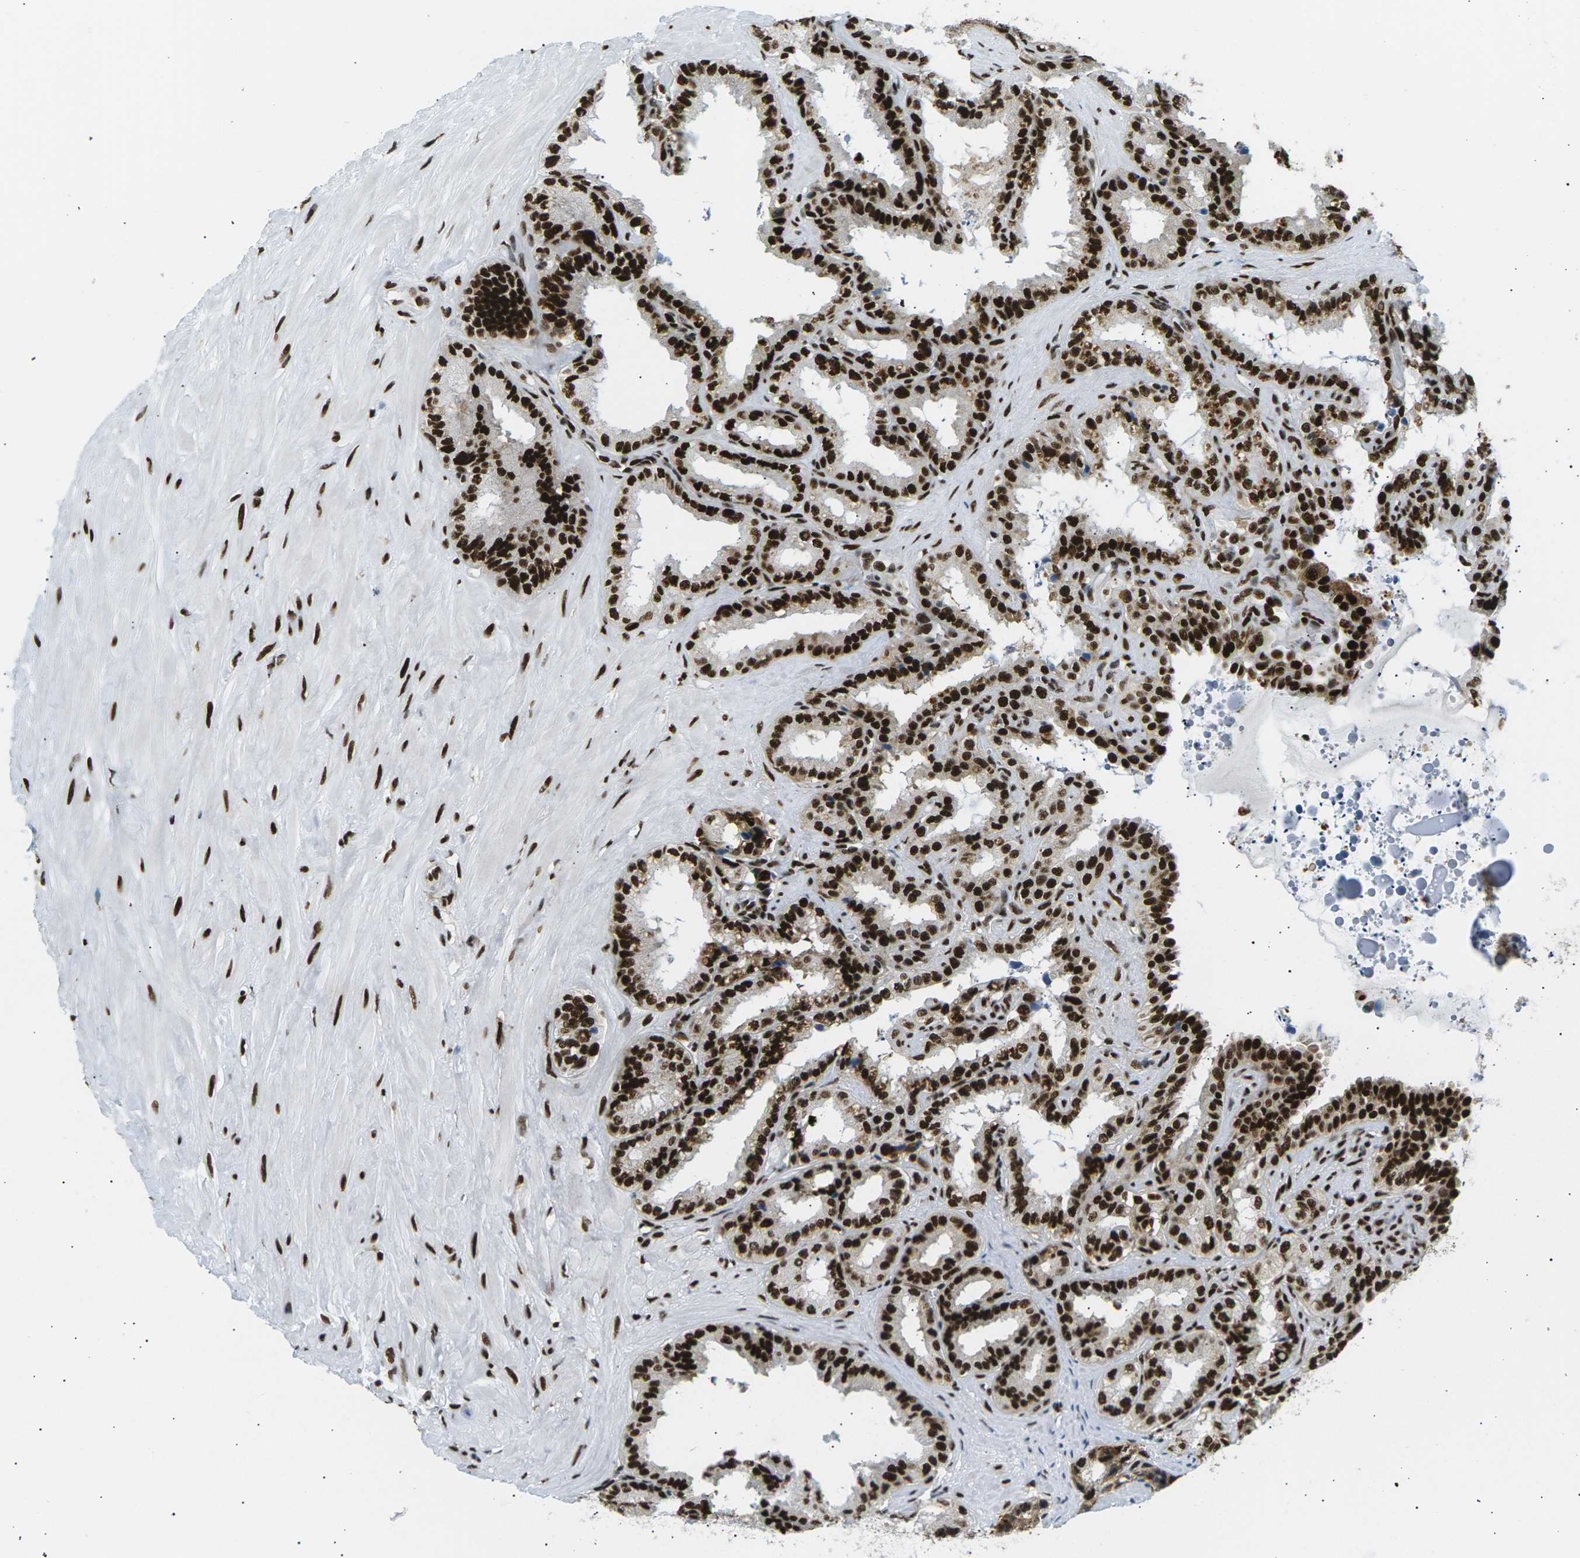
{"staining": {"intensity": "strong", "quantity": ">75%", "location": "nuclear"}, "tissue": "seminal vesicle", "cell_type": "Glandular cells", "image_type": "normal", "snomed": [{"axis": "morphology", "description": "Normal tissue, NOS"}, {"axis": "topography", "description": "Seminal veicle"}], "caption": "A high-resolution image shows immunohistochemistry staining of normal seminal vesicle, which shows strong nuclear positivity in approximately >75% of glandular cells.", "gene": "RPA2", "patient": {"sex": "male", "age": 64}}